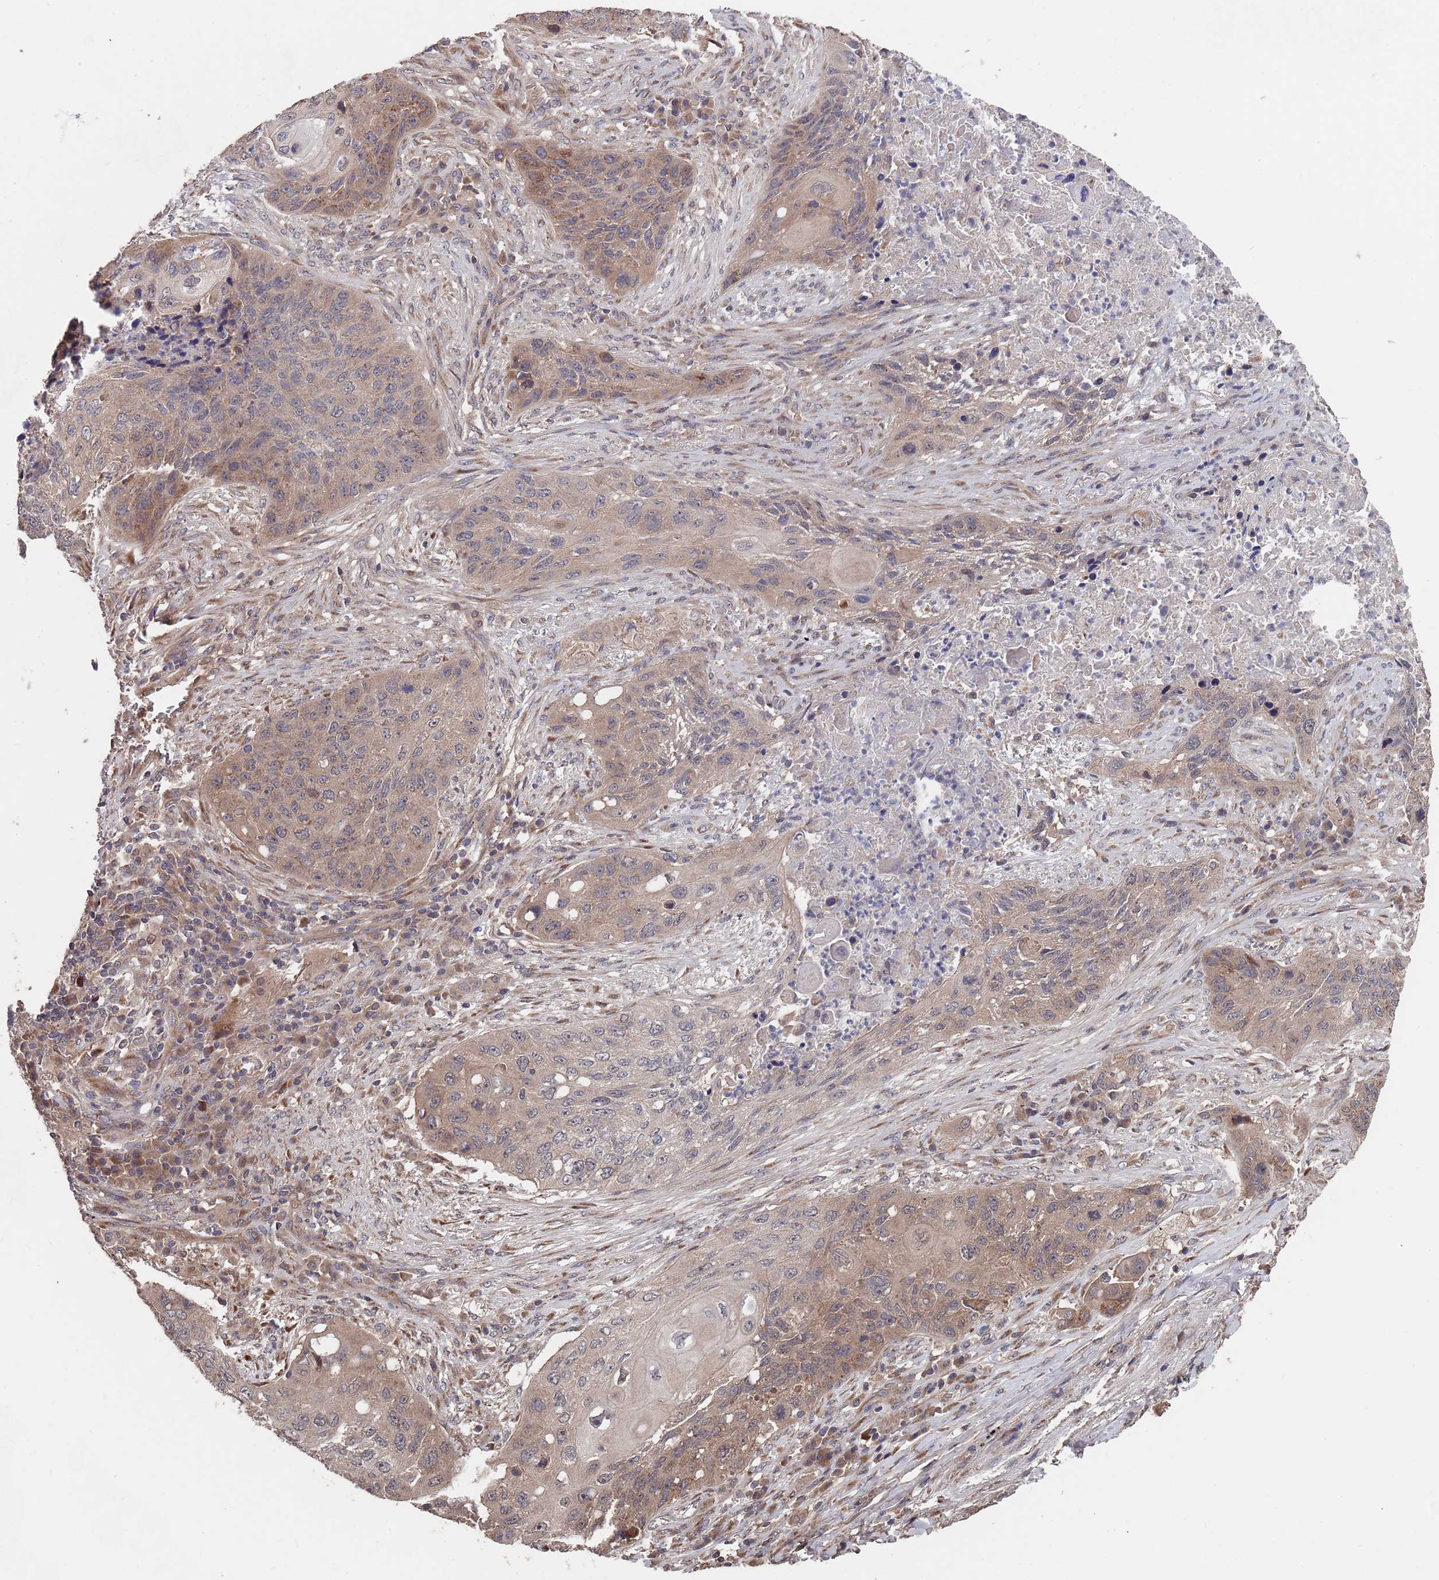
{"staining": {"intensity": "moderate", "quantity": ">75%", "location": "cytoplasmic/membranous"}, "tissue": "lung cancer", "cell_type": "Tumor cells", "image_type": "cancer", "snomed": [{"axis": "morphology", "description": "Squamous cell carcinoma, NOS"}, {"axis": "topography", "description": "Lung"}], "caption": "A high-resolution photomicrograph shows immunohistochemistry (IHC) staining of lung squamous cell carcinoma, which reveals moderate cytoplasmic/membranous expression in about >75% of tumor cells.", "gene": "UNC45A", "patient": {"sex": "female", "age": 63}}